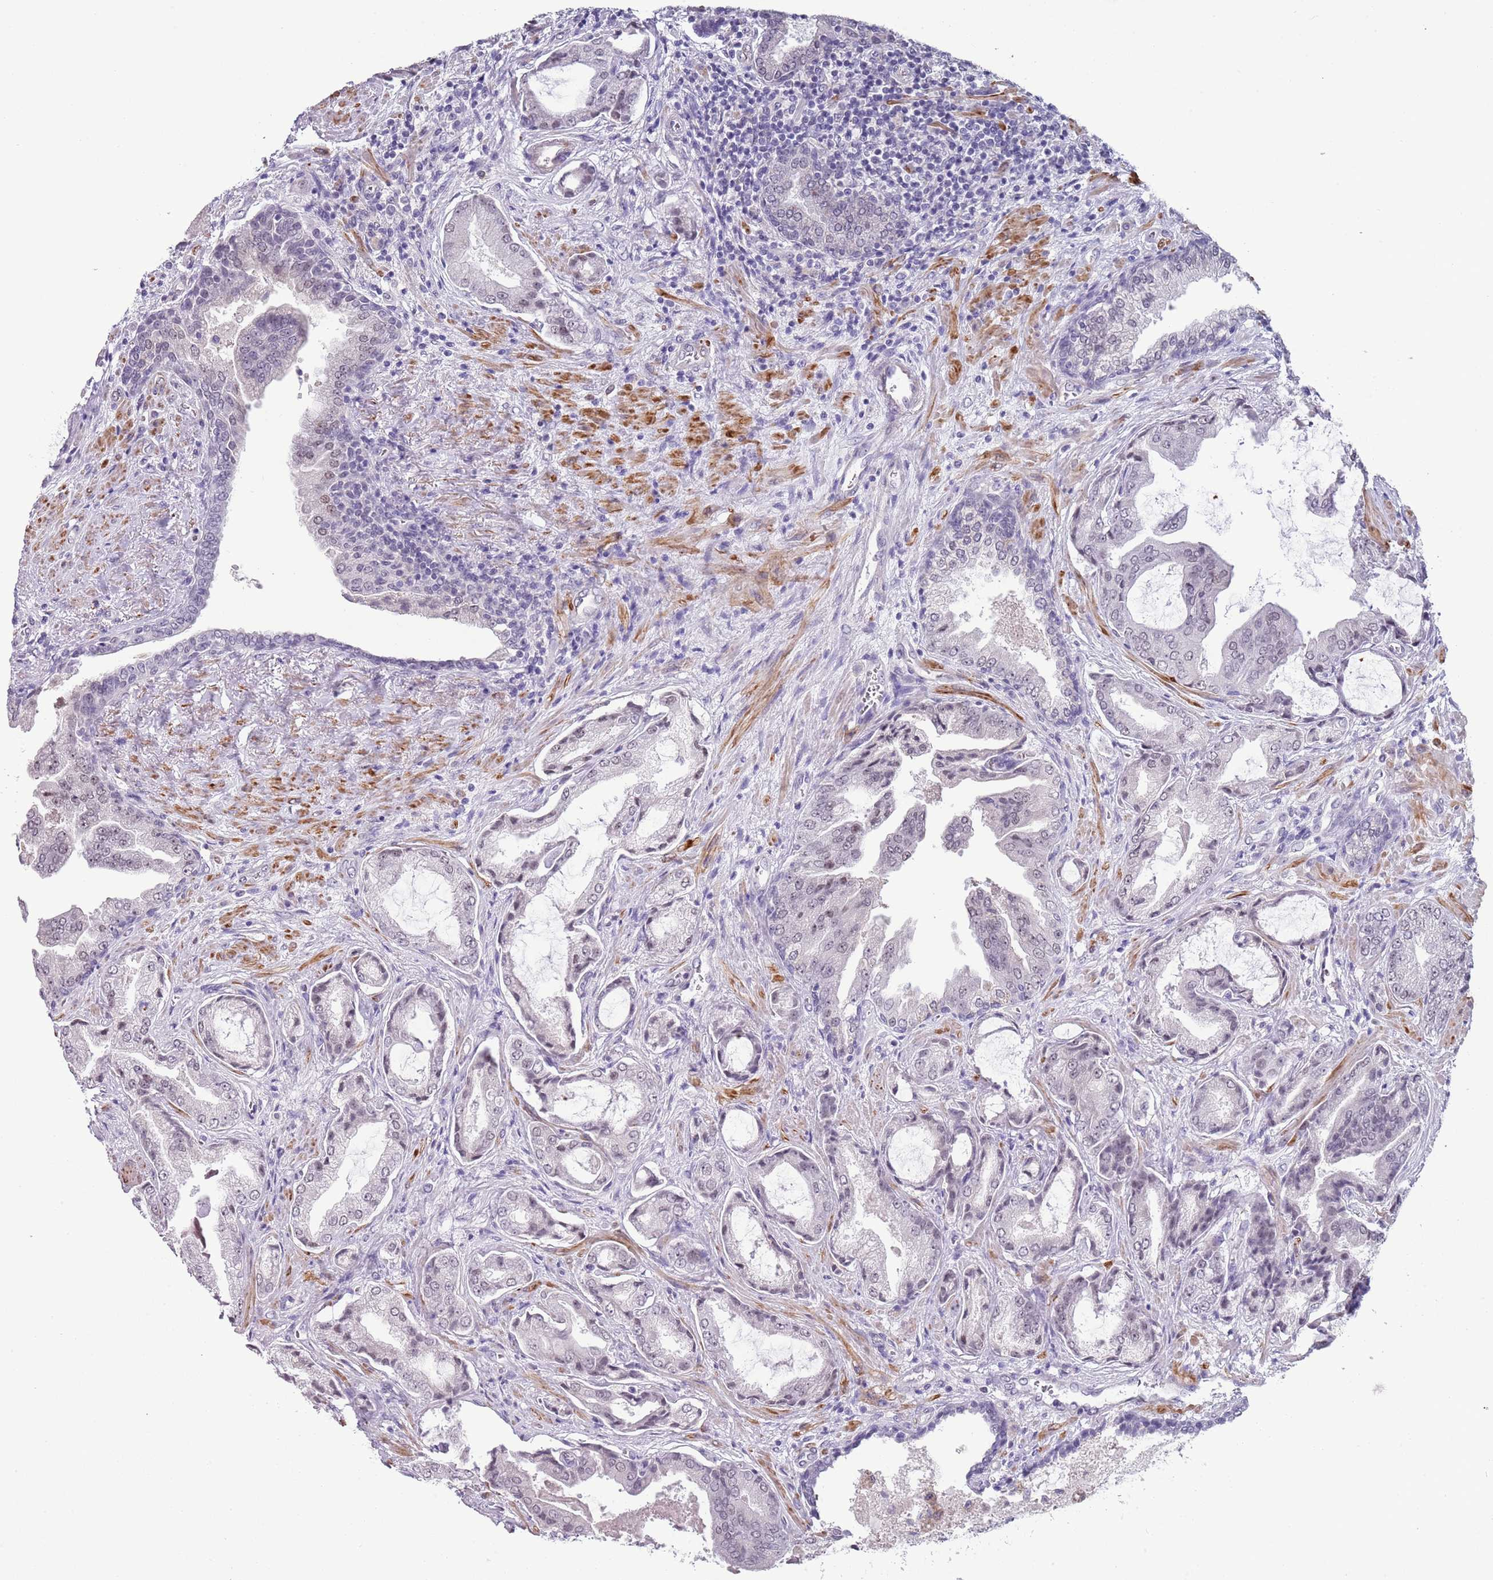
{"staining": {"intensity": "negative", "quantity": "none", "location": "none"}, "tissue": "prostate cancer", "cell_type": "Tumor cells", "image_type": "cancer", "snomed": [{"axis": "morphology", "description": "Adenocarcinoma, High grade"}, {"axis": "topography", "description": "Prostate"}], "caption": "Tumor cells show no significant staining in adenocarcinoma (high-grade) (prostate).", "gene": "NBPF3", "patient": {"sex": "male", "age": 68}}